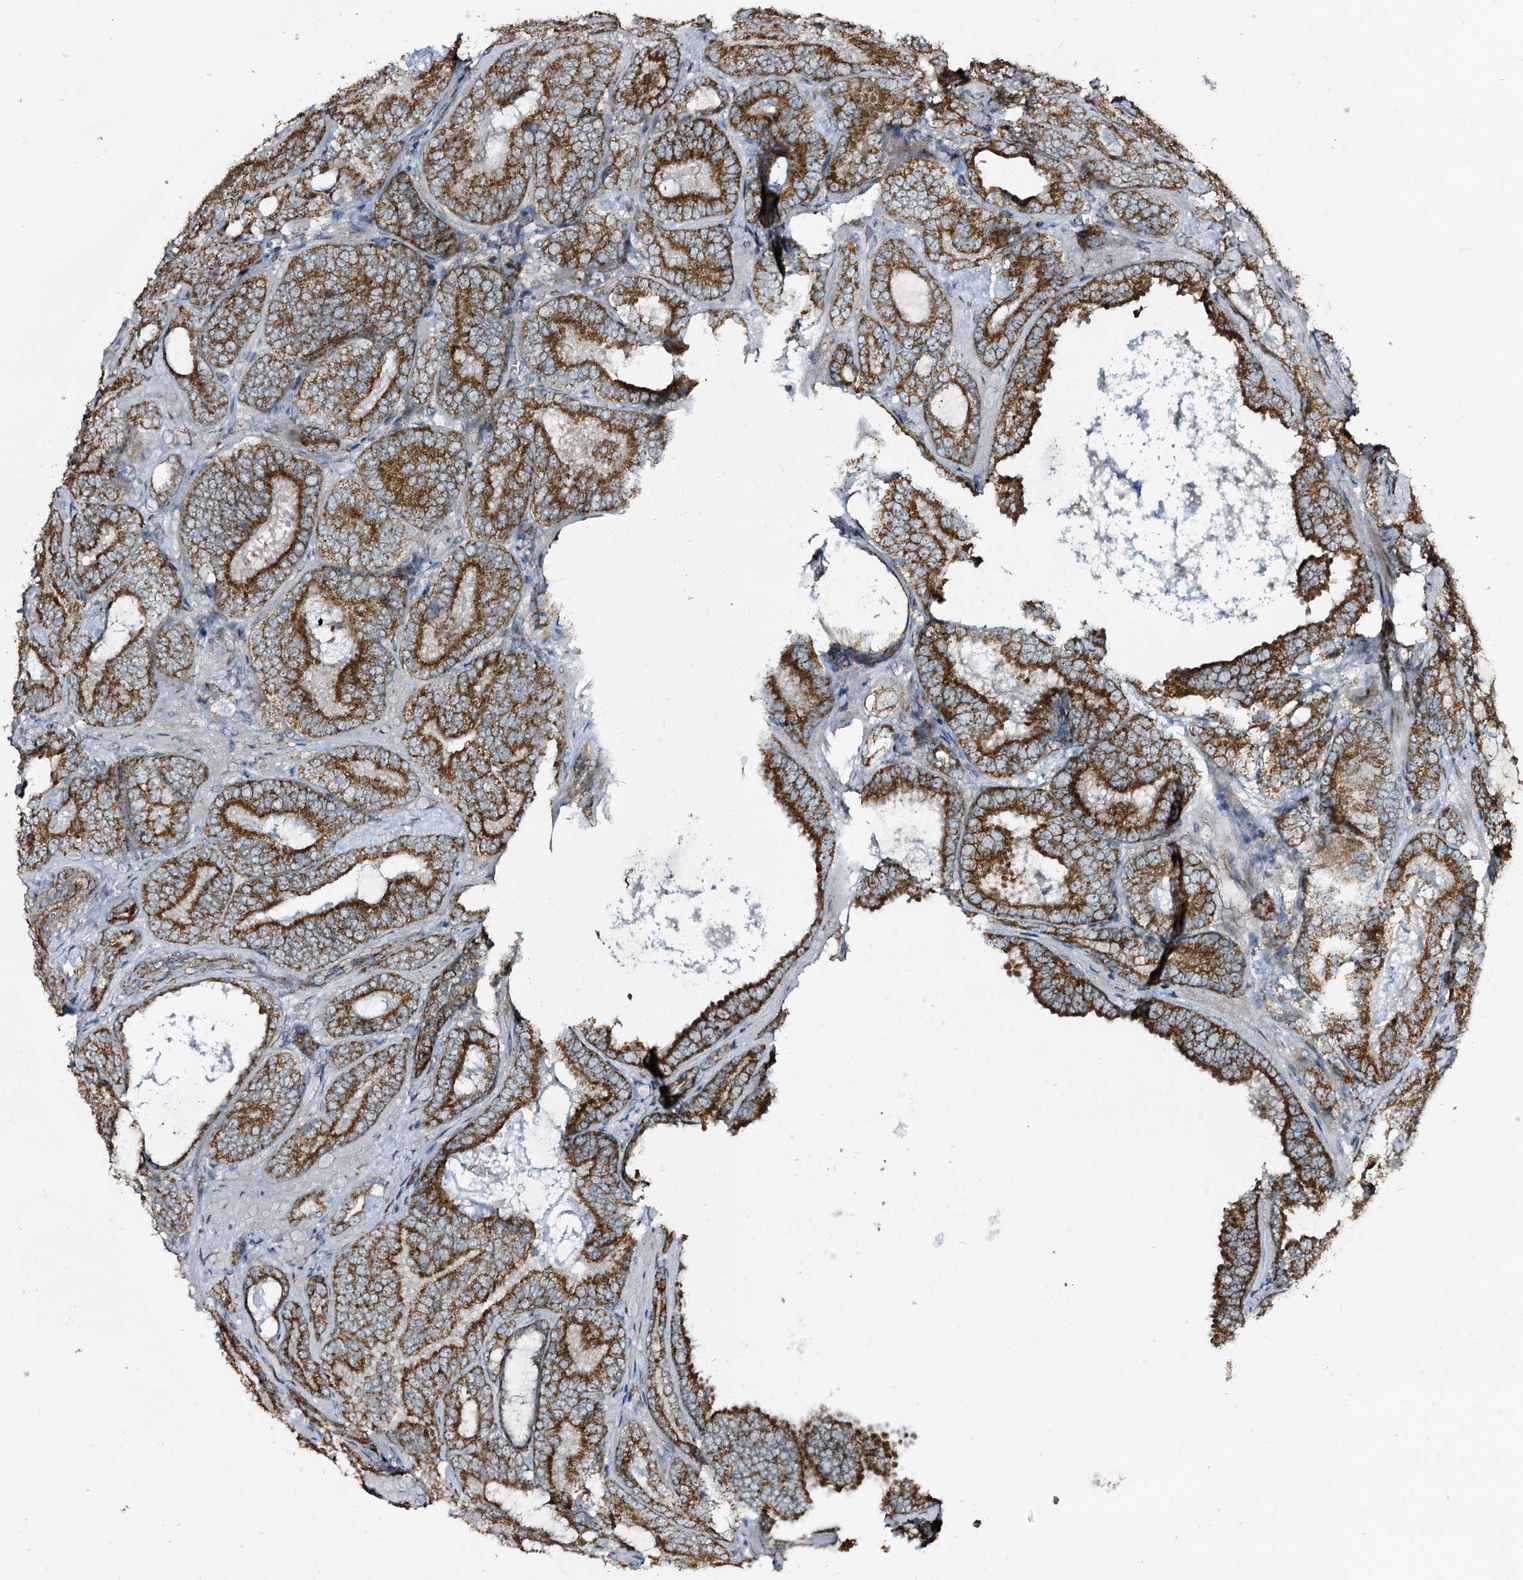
{"staining": {"intensity": "strong", "quantity": ">75%", "location": "cytoplasmic/membranous"}, "tissue": "prostate cancer", "cell_type": "Tumor cells", "image_type": "cancer", "snomed": [{"axis": "morphology", "description": "Adenocarcinoma, Low grade"}, {"axis": "topography", "description": "Prostate"}], "caption": "Immunohistochemical staining of low-grade adenocarcinoma (prostate) exhibits strong cytoplasmic/membranous protein positivity in approximately >75% of tumor cells.", "gene": "CBR4", "patient": {"sex": "male", "age": 60}}